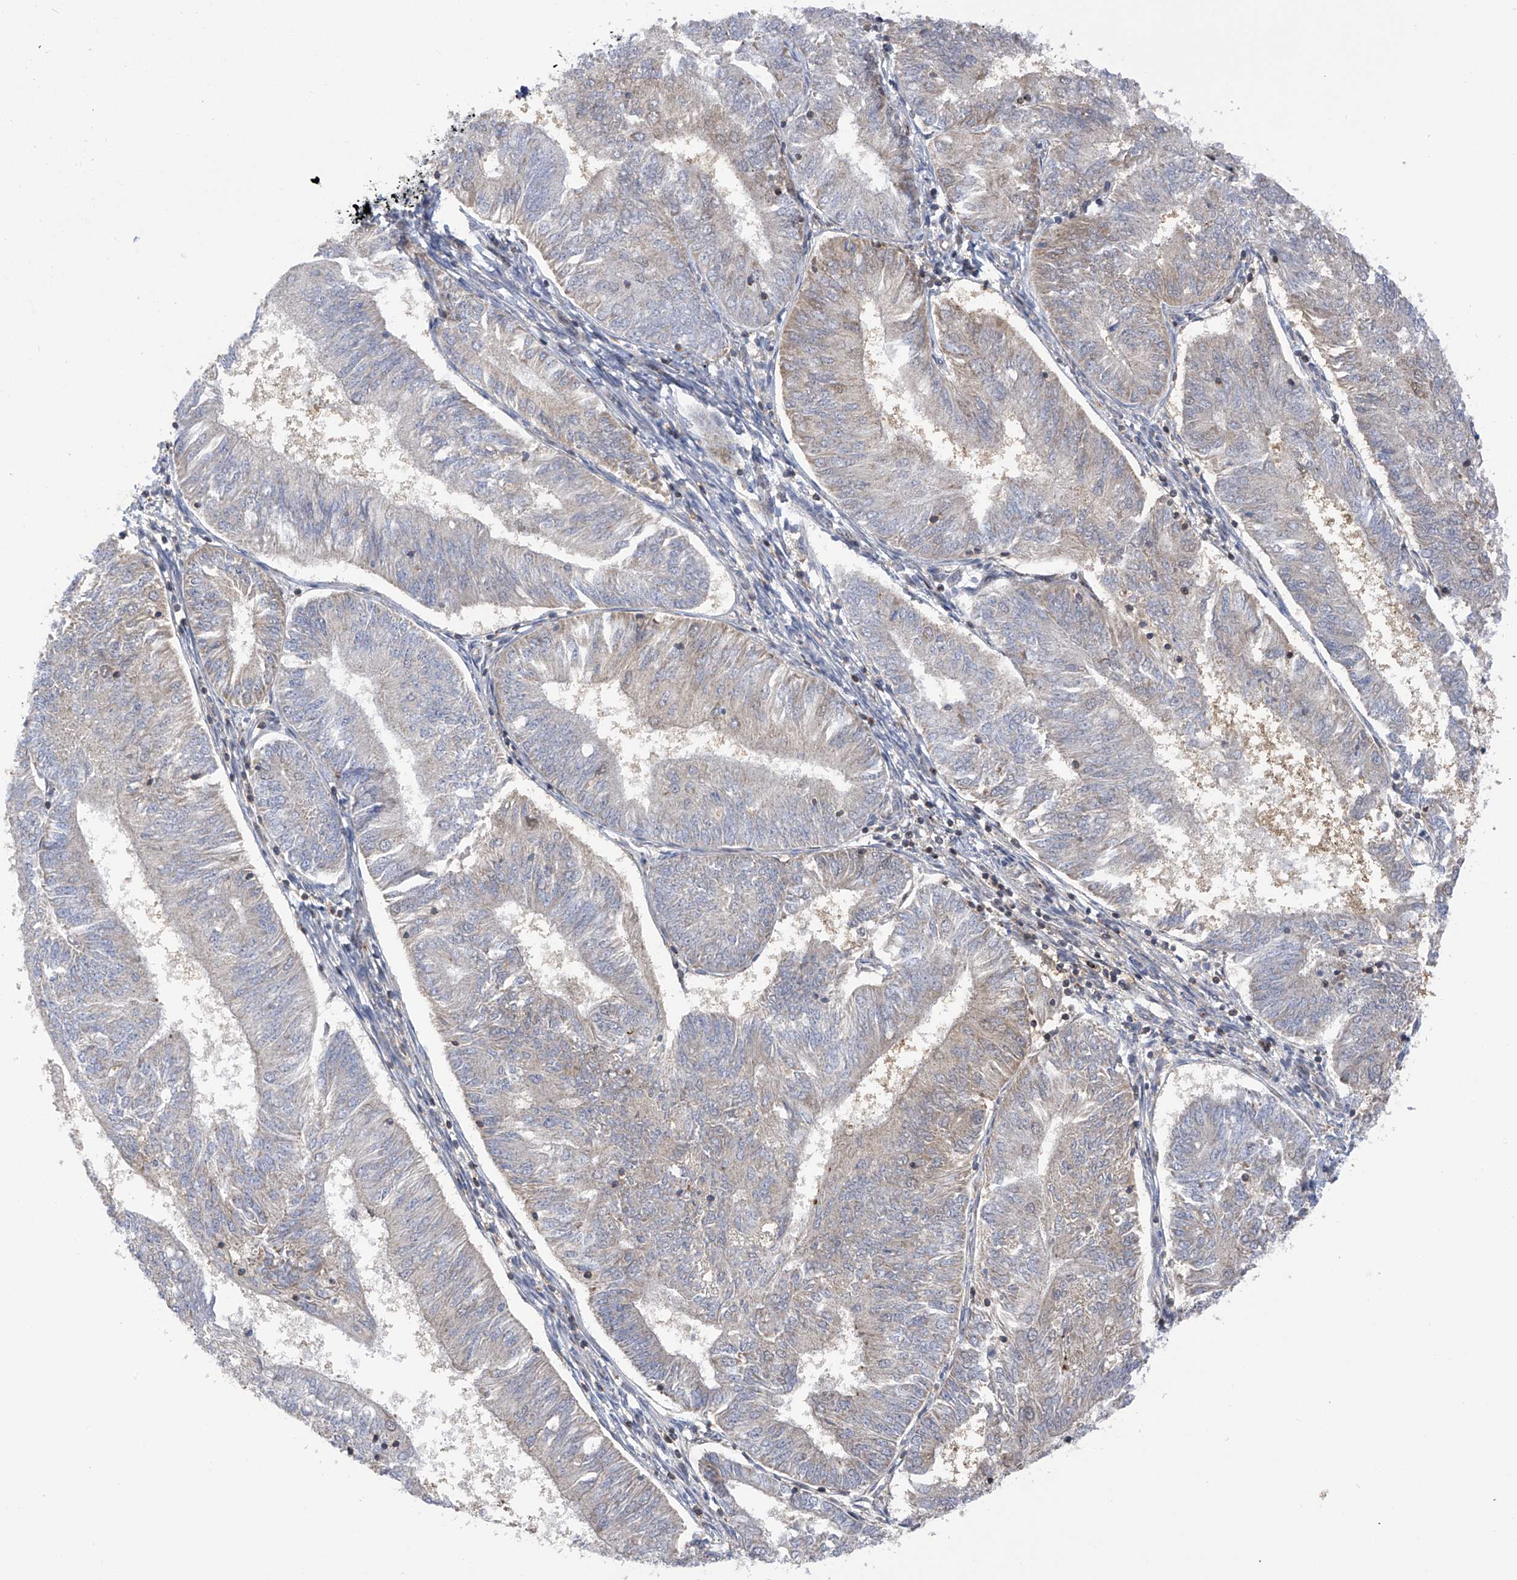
{"staining": {"intensity": "weak", "quantity": "<25%", "location": "cytoplasmic/membranous"}, "tissue": "endometrial cancer", "cell_type": "Tumor cells", "image_type": "cancer", "snomed": [{"axis": "morphology", "description": "Adenocarcinoma, NOS"}, {"axis": "topography", "description": "Endometrium"}], "caption": "An immunohistochemistry photomicrograph of endometrial cancer (adenocarcinoma) is shown. There is no staining in tumor cells of endometrial cancer (adenocarcinoma).", "gene": "SLCO4A1", "patient": {"sex": "female", "age": 58}}